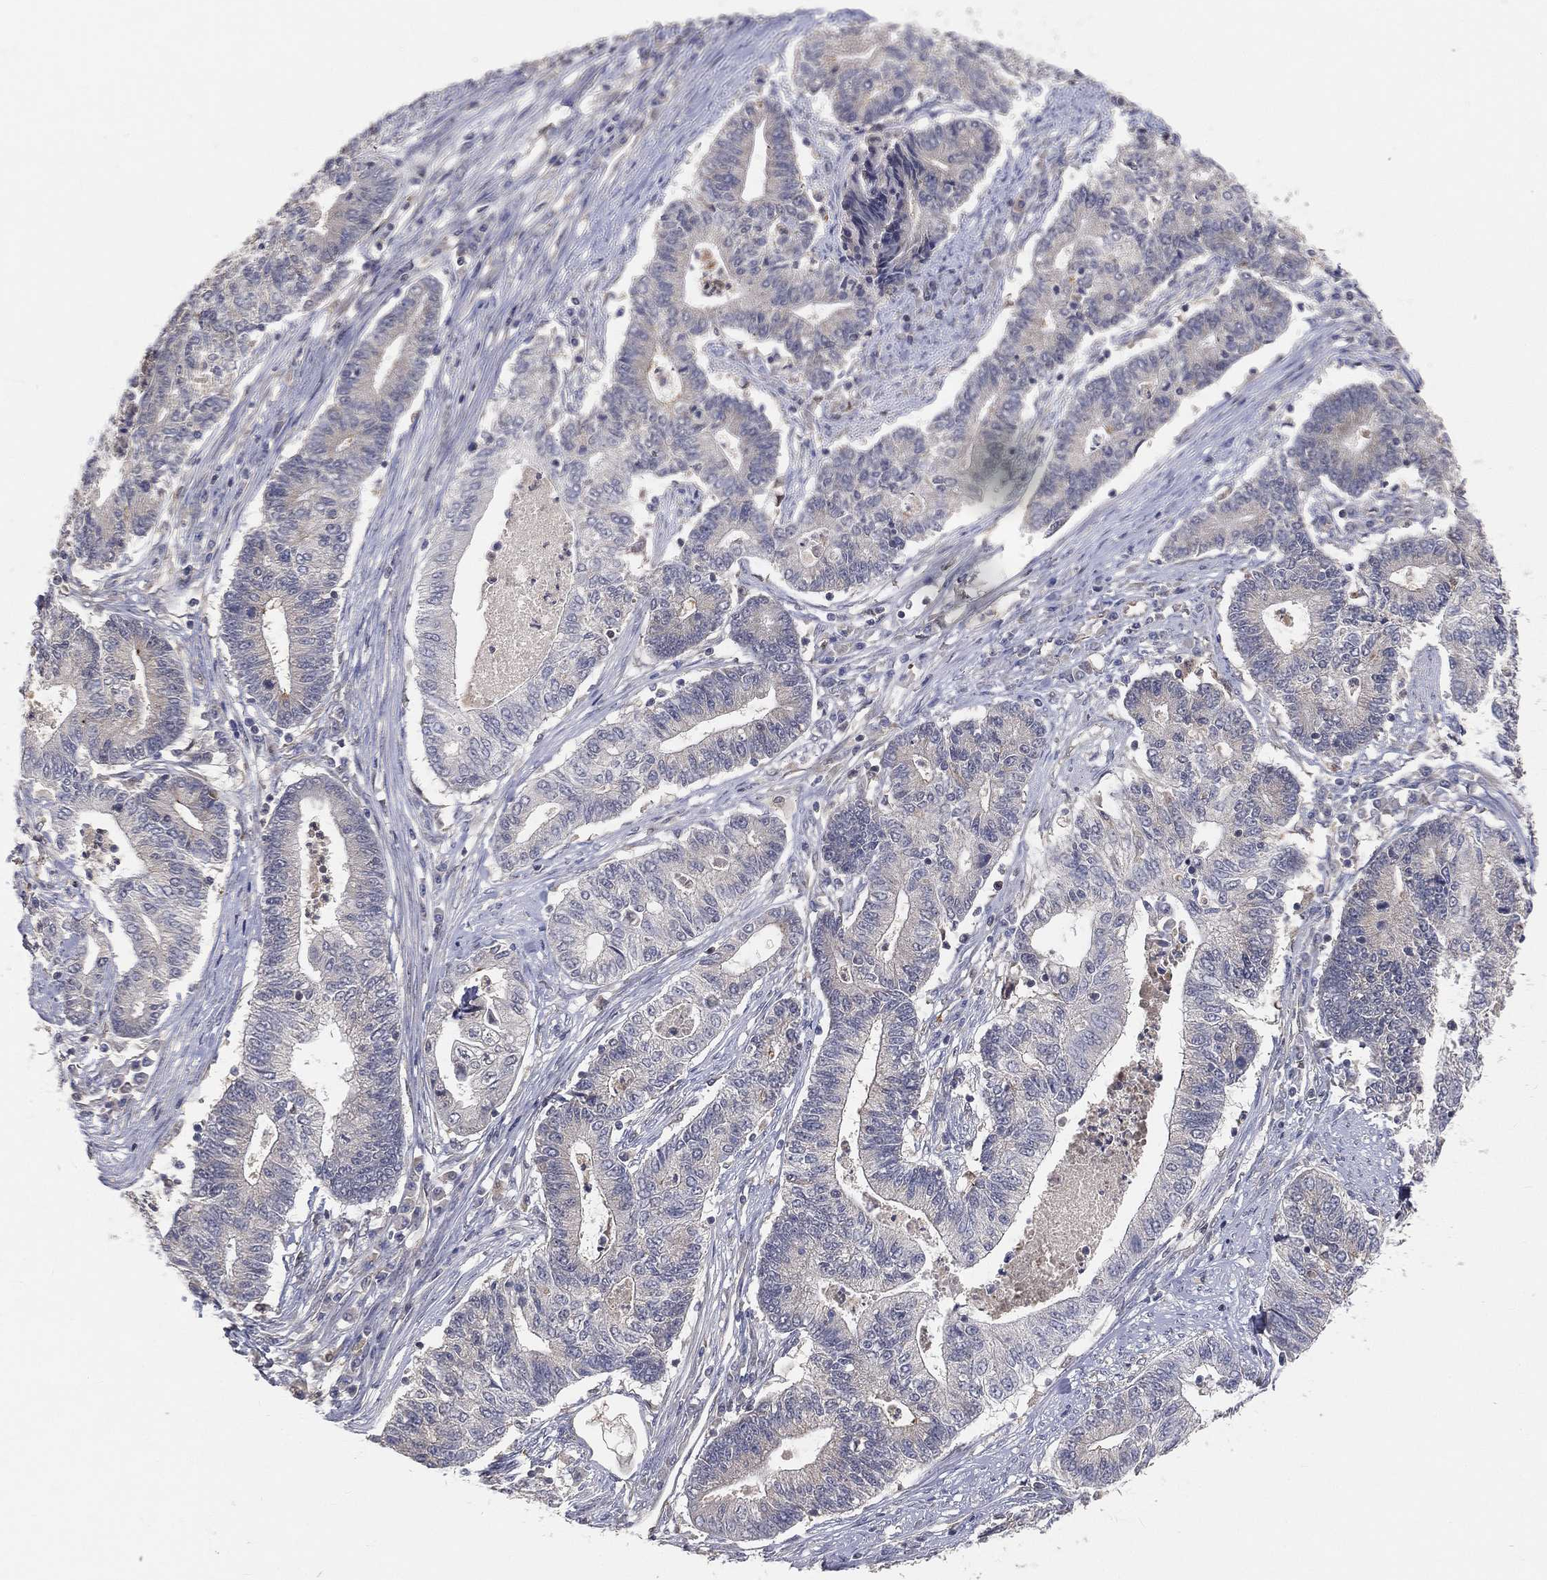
{"staining": {"intensity": "negative", "quantity": "none", "location": "none"}, "tissue": "endometrial cancer", "cell_type": "Tumor cells", "image_type": "cancer", "snomed": [{"axis": "morphology", "description": "Adenocarcinoma, NOS"}, {"axis": "topography", "description": "Uterus"}, {"axis": "topography", "description": "Endometrium"}], "caption": "Endometrial cancer (adenocarcinoma) was stained to show a protein in brown. There is no significant positivity in tumor cells. (Immunohistochemistry (ihc), brightfield microscopy, high magnification).", "gene": "MAPK1", "patient": {"sex": "female", "age": 54}}